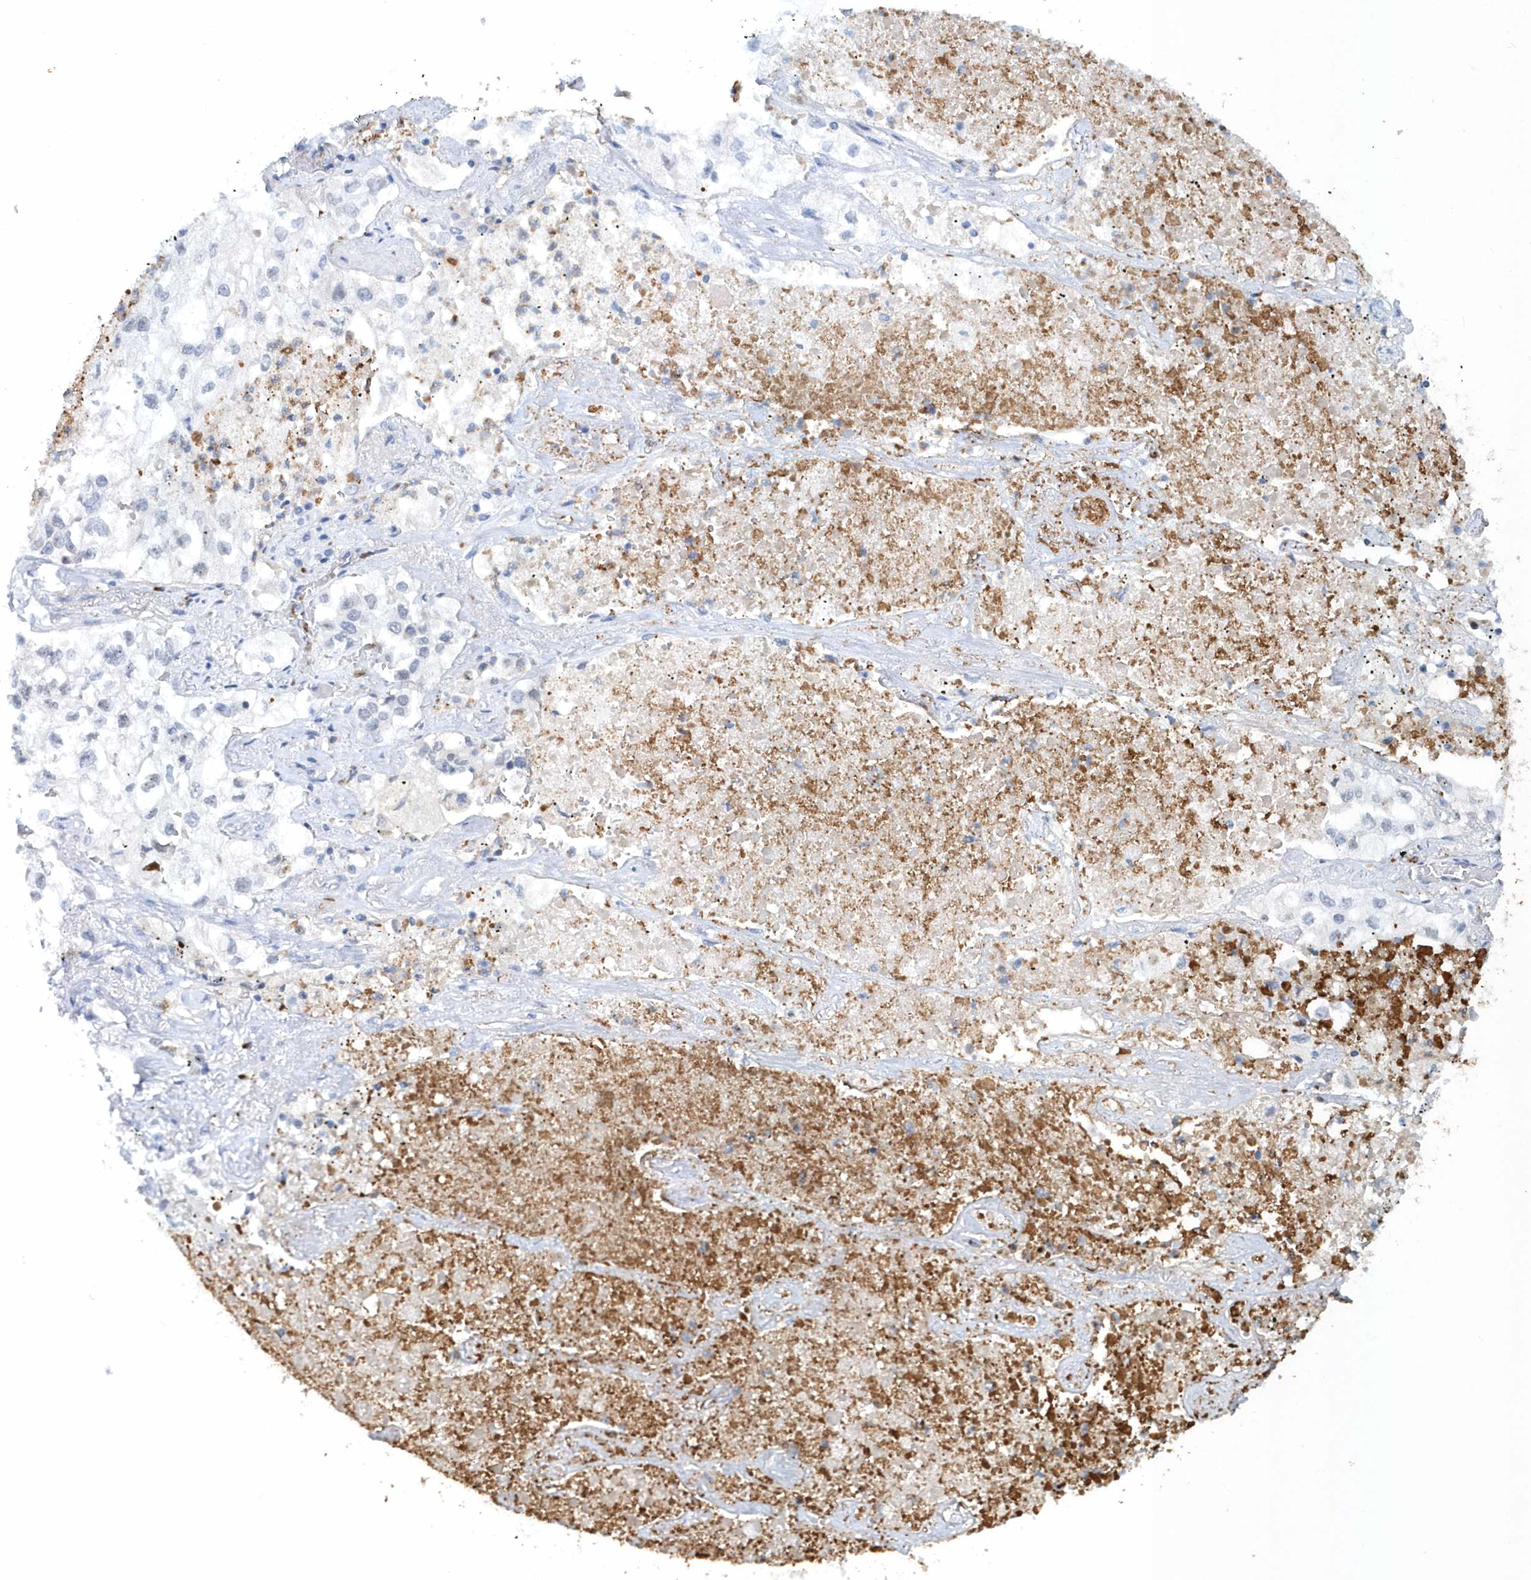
{"staining": {"intensity": "negative", "quantity": "none", "location": "none"}, "tissue": "lung cancer", "cell_type": "Tumor cells", "image_type": "cancer", "snomed": [{"axis": "morphology", "description": "Adenocarcinoma, NOS"}, {"axis": "topography", "description": "Lung"}], "caption": "Image shows no protein positivity in tumor cells of lung cancer (adenocarcinoma) tissue.", "gene": "ASCL4", "patient": {"sex": "male", "age": 63}}